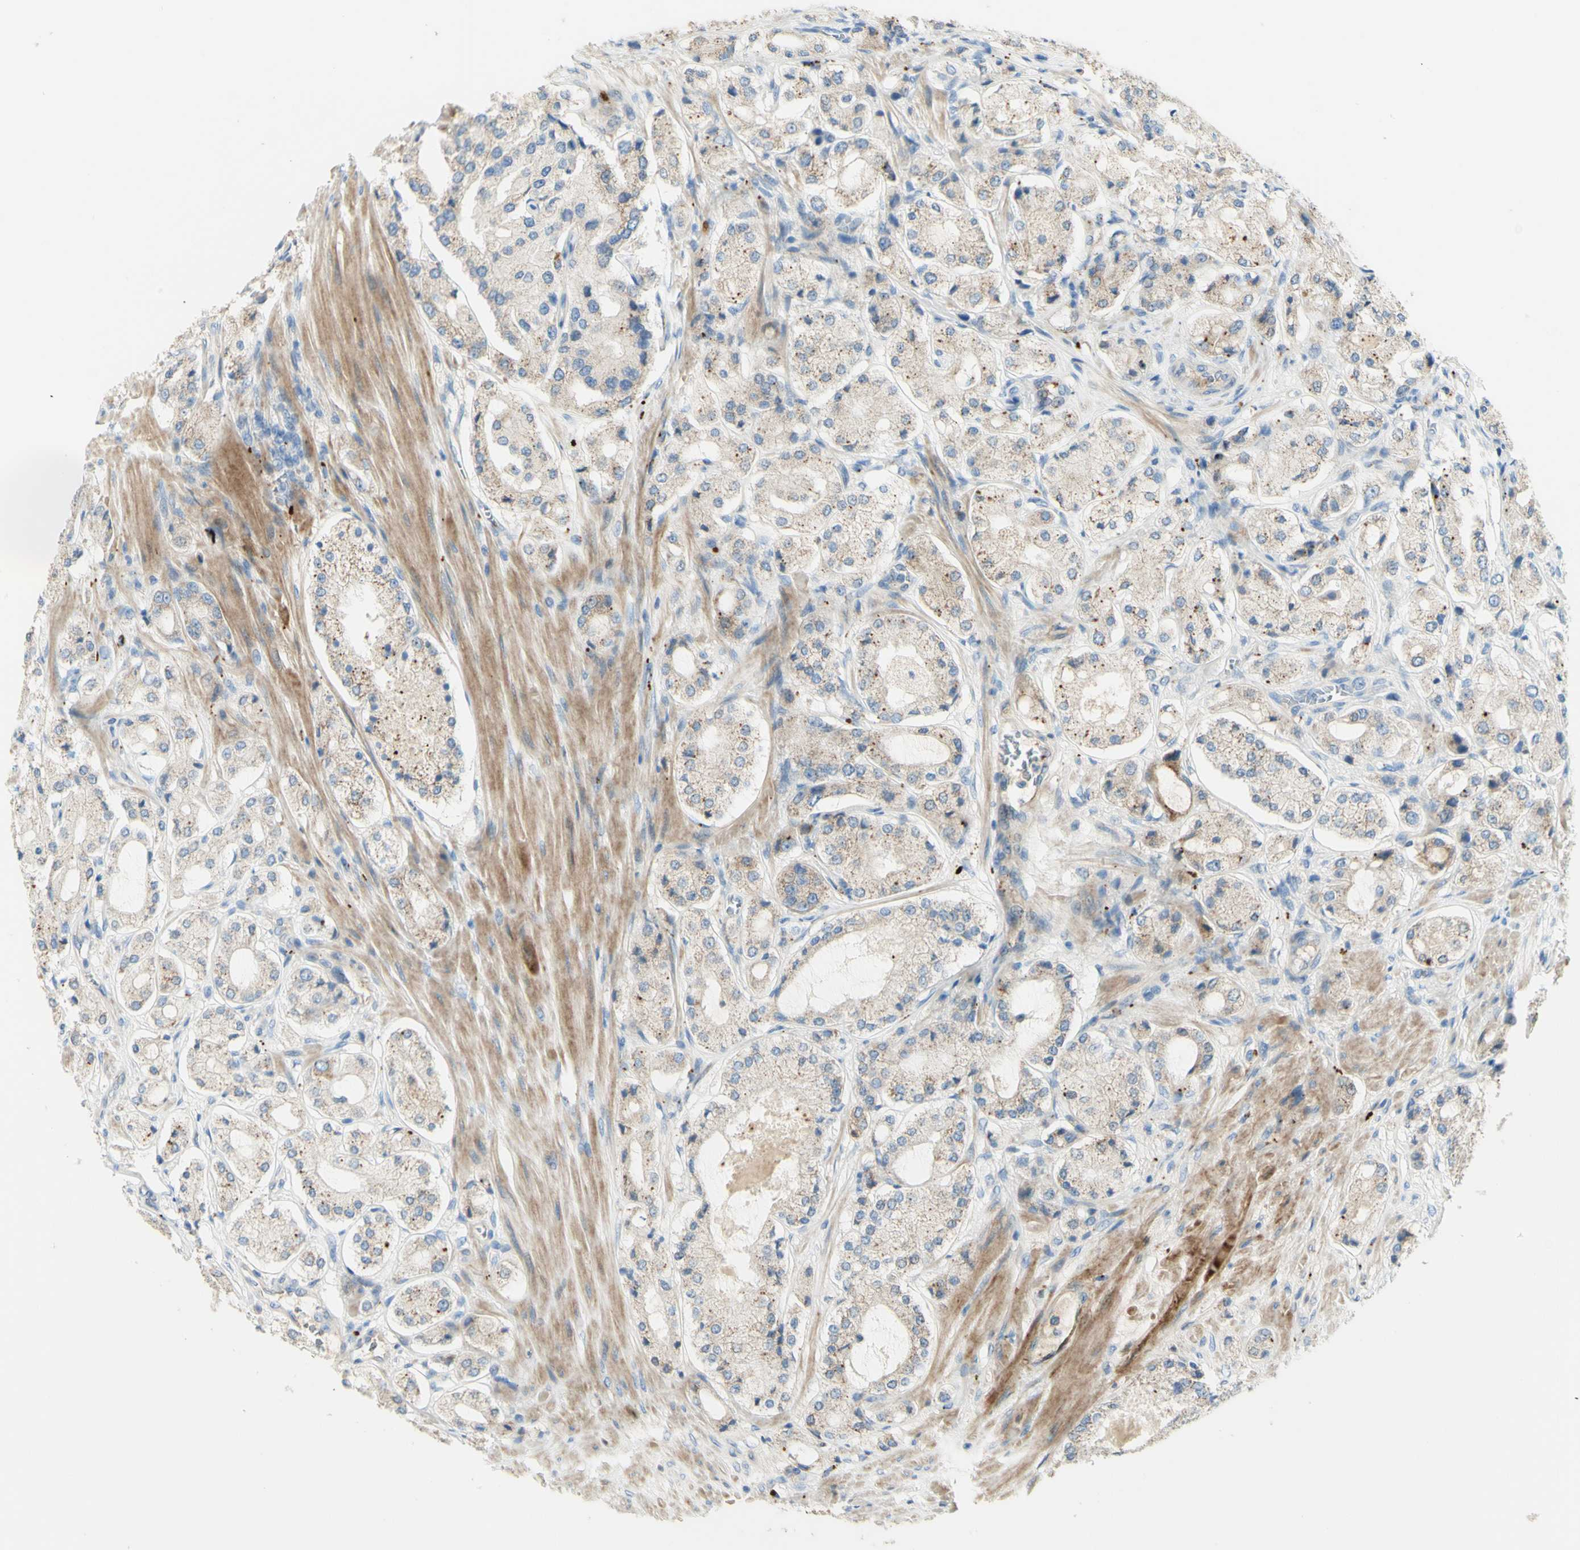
{"staining": {"intensity": "weak", "quantity": "25%-75%", "location": "cytoplasmic/membranous"}, "tissue": "prostate cancer", "cell_type": "Tumor cells", "image_type": "cancer", "snomed": [{"axis": "morphology", "description": "Adenocarcinoma, High grade"}, {"axis": "topography", "description": "Prostate"}], "caption": "Weak cytoplasmic/membranous staining is appreciated in about 25%-75% of tumor cells in prostate cancer. (IHC, brightfield microscopy, high magnification).", "gene": "GAN", "patient": {"sex": "male", "age": 65}}